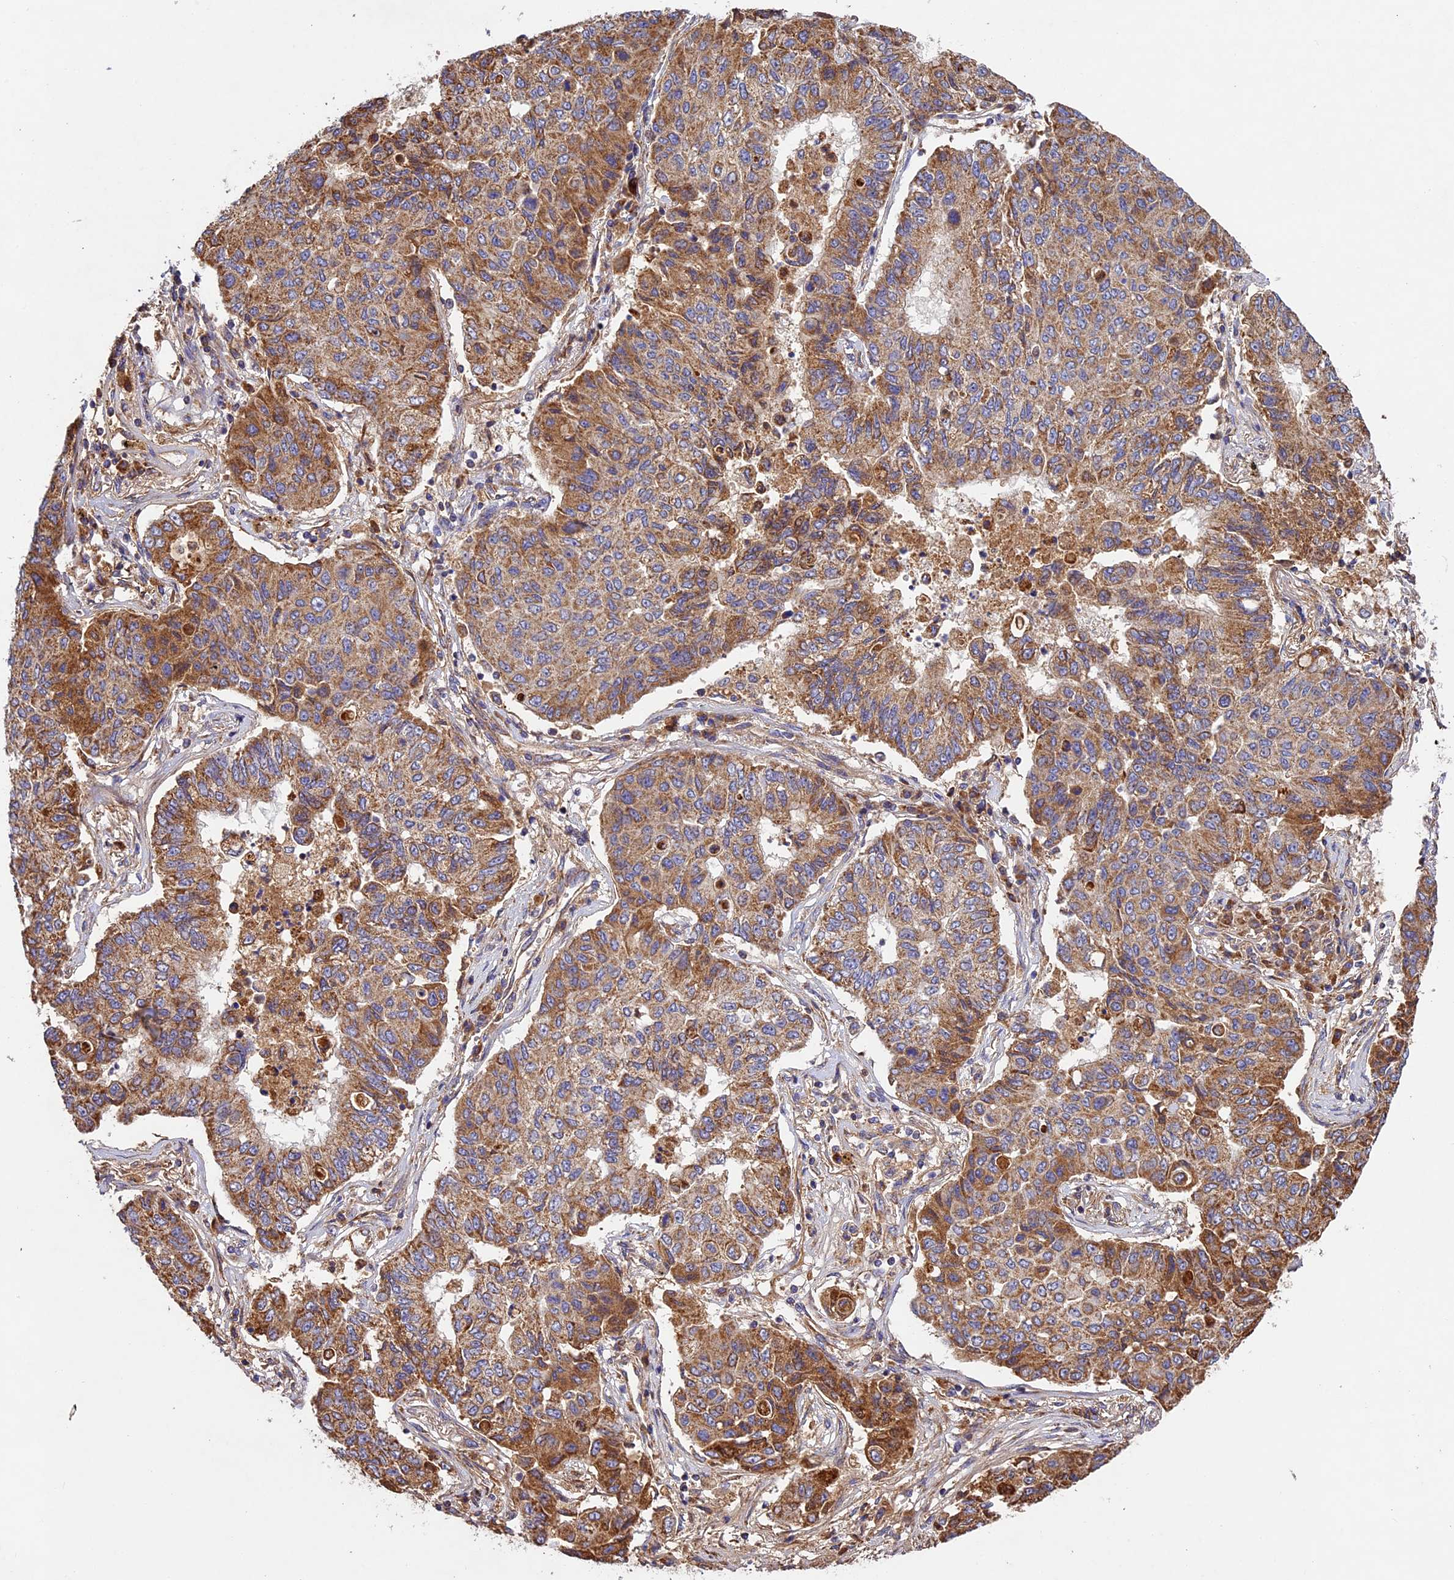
{"staining": {"intensity": "moderate", "quantity": ">75%", "location": "cytoplasmic/membranous"}, "tissue": "lung cancer", "cell_type": "Tumor cells", "image_type": "cancer", "snomed": [{"axis": "morphology", "description": "Squamous cell carcinoma, NOS"}, {"axis": "topography", "description": "Lung"}], "caption": "High-power microscopy captured an IHC micrograph of lung squamous cell carcinoma, revealing moderate cytoplasmic/membranous staining in approximately >75% of tumor cells.", "gene": "OCEL1", "patient": {"sex": "male", "age": 74}}